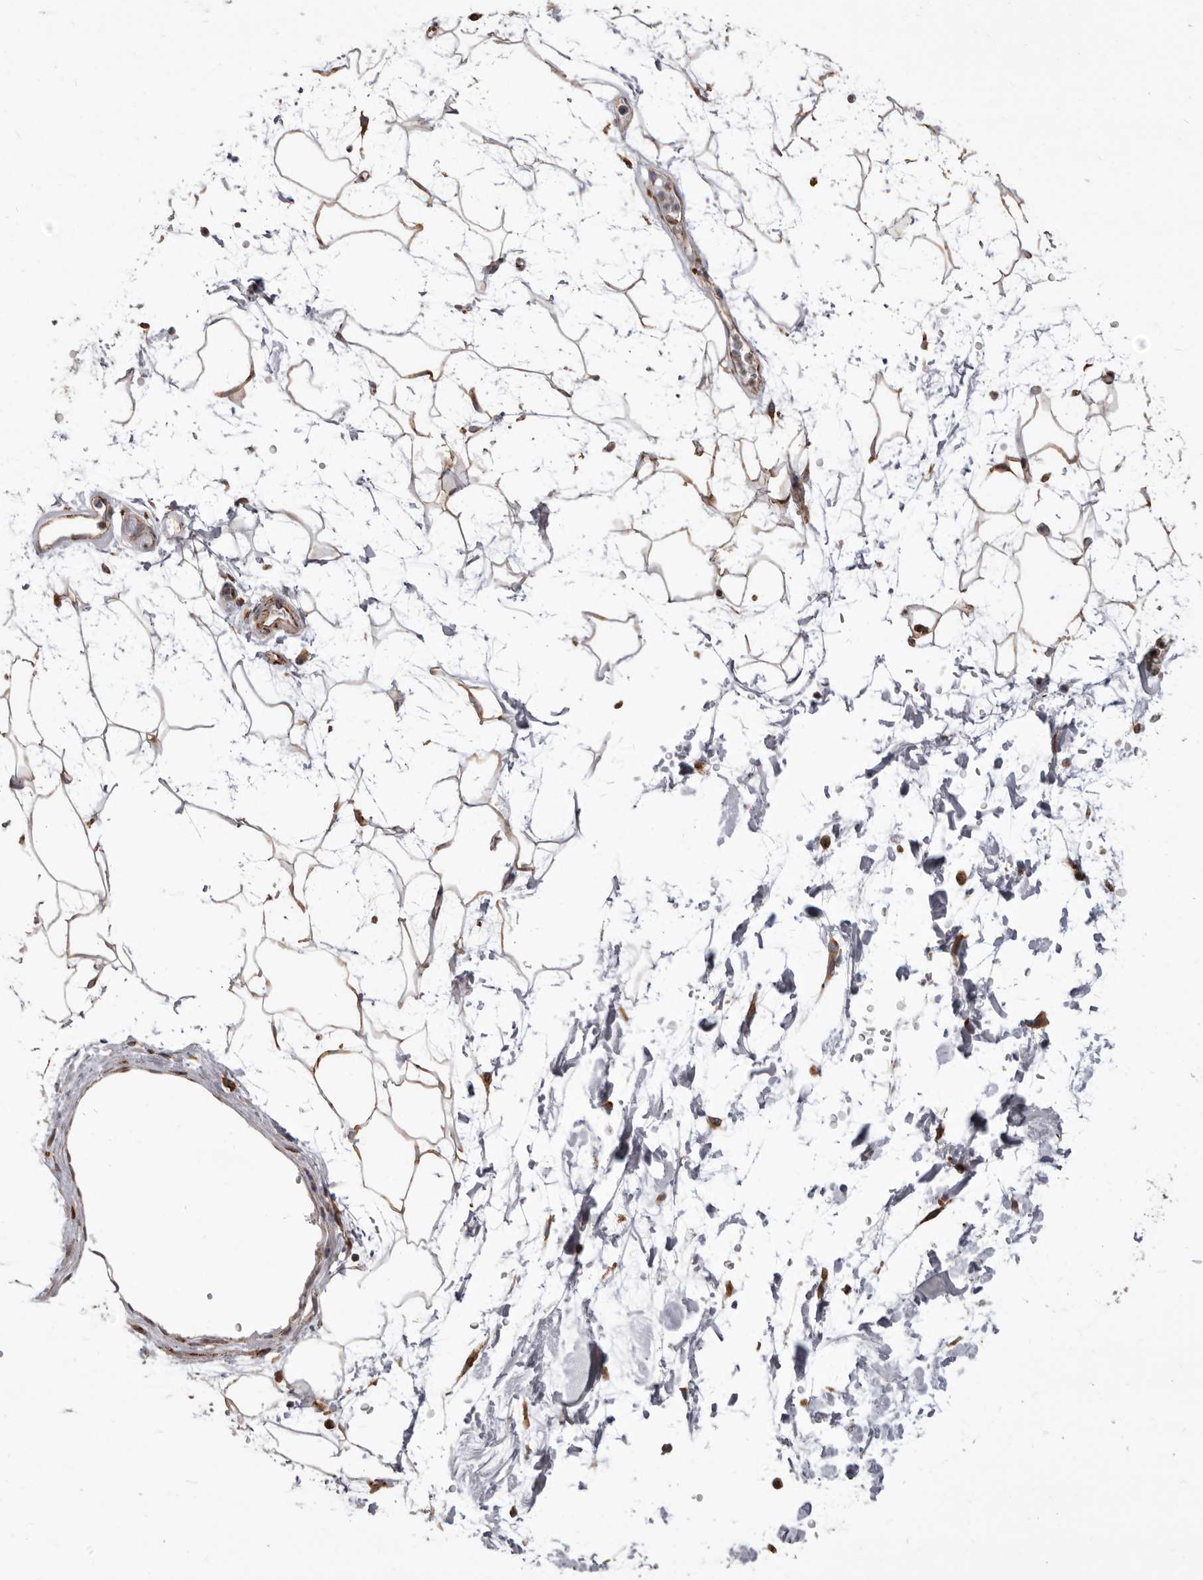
{"staining": {"intensity": "moderate", "quantity": ">75%", "location": "cytoplasmic/membranous"}, "tissue": "adipose tissue", "cell_type": "Adipocytes", "image_type": "normal", "snomed": [{"axis": "morphology", "description": "Normal tissue, NOS"}, {"axis": "topography", "description": "Soft tissue"}], "caption": "IHC photomicrograph of unremarkable adipose tissue: adipose tissue stained using IHC demonstrates medium levels of moderate protein expression localized specifically in the cytoplasmic/membranous of adipocytes, appearing as a cytoplasmic/membranous brown color.", "gene": "CDK5RAP3", "patient": {"sex": "male", "age": 72}}